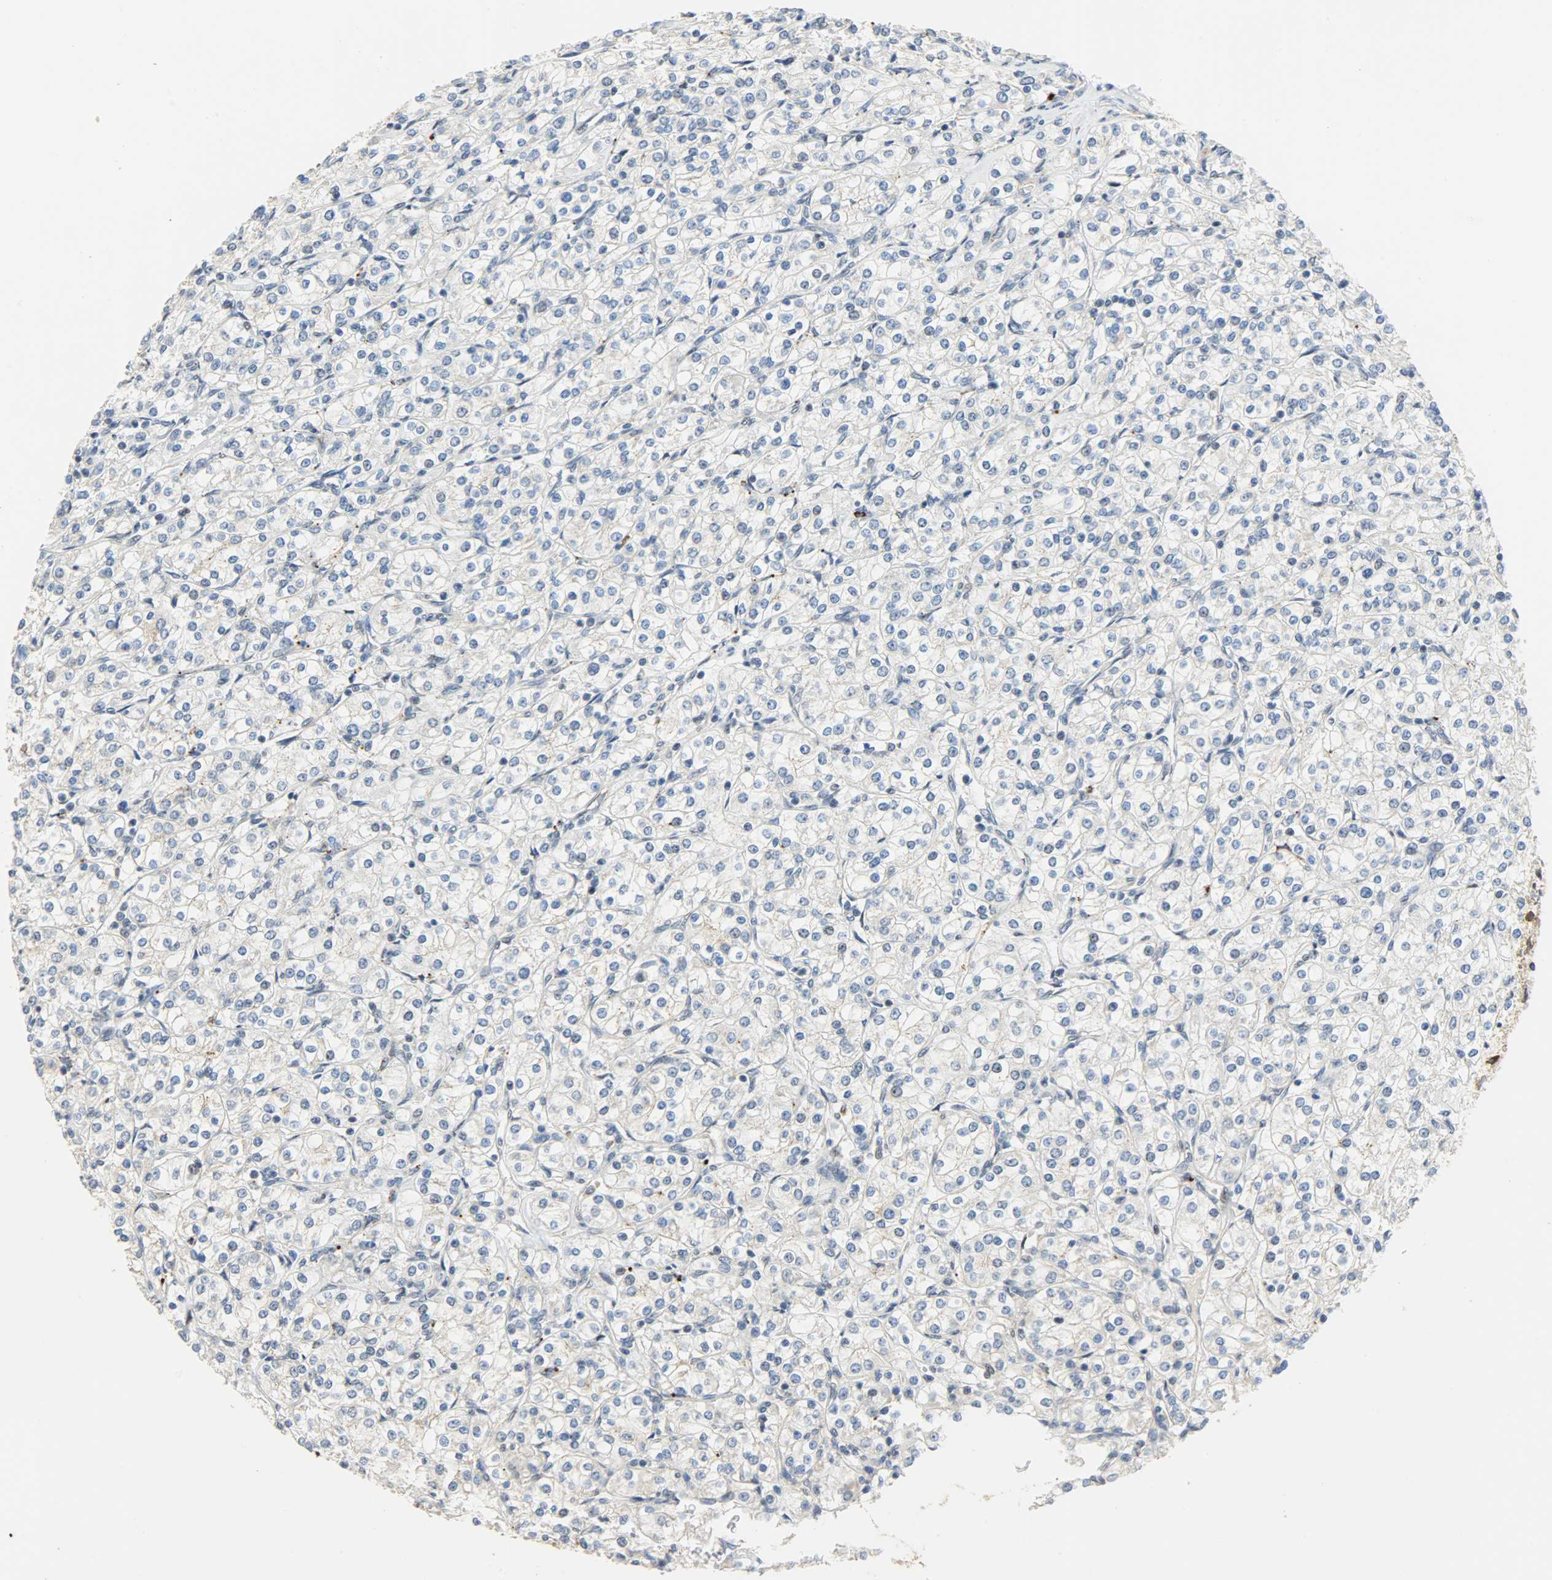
{"staining": {"intensity": "negative", "quantity": "none", "location": "none"}, "tissue": "renal cancer", "cell_type": "Tumor cells", "image_type": "cancer", "snomed": [{"axis": "morphology", "description": "Adenocarcinoma, NOS"}, {"axis": "topography", "description": "Kidney"}], "caption": "Tumor cells show no significant protein staining in renal cancer.", "gene": "GIT2", "patient": {"sex": "male", "age": 77}}